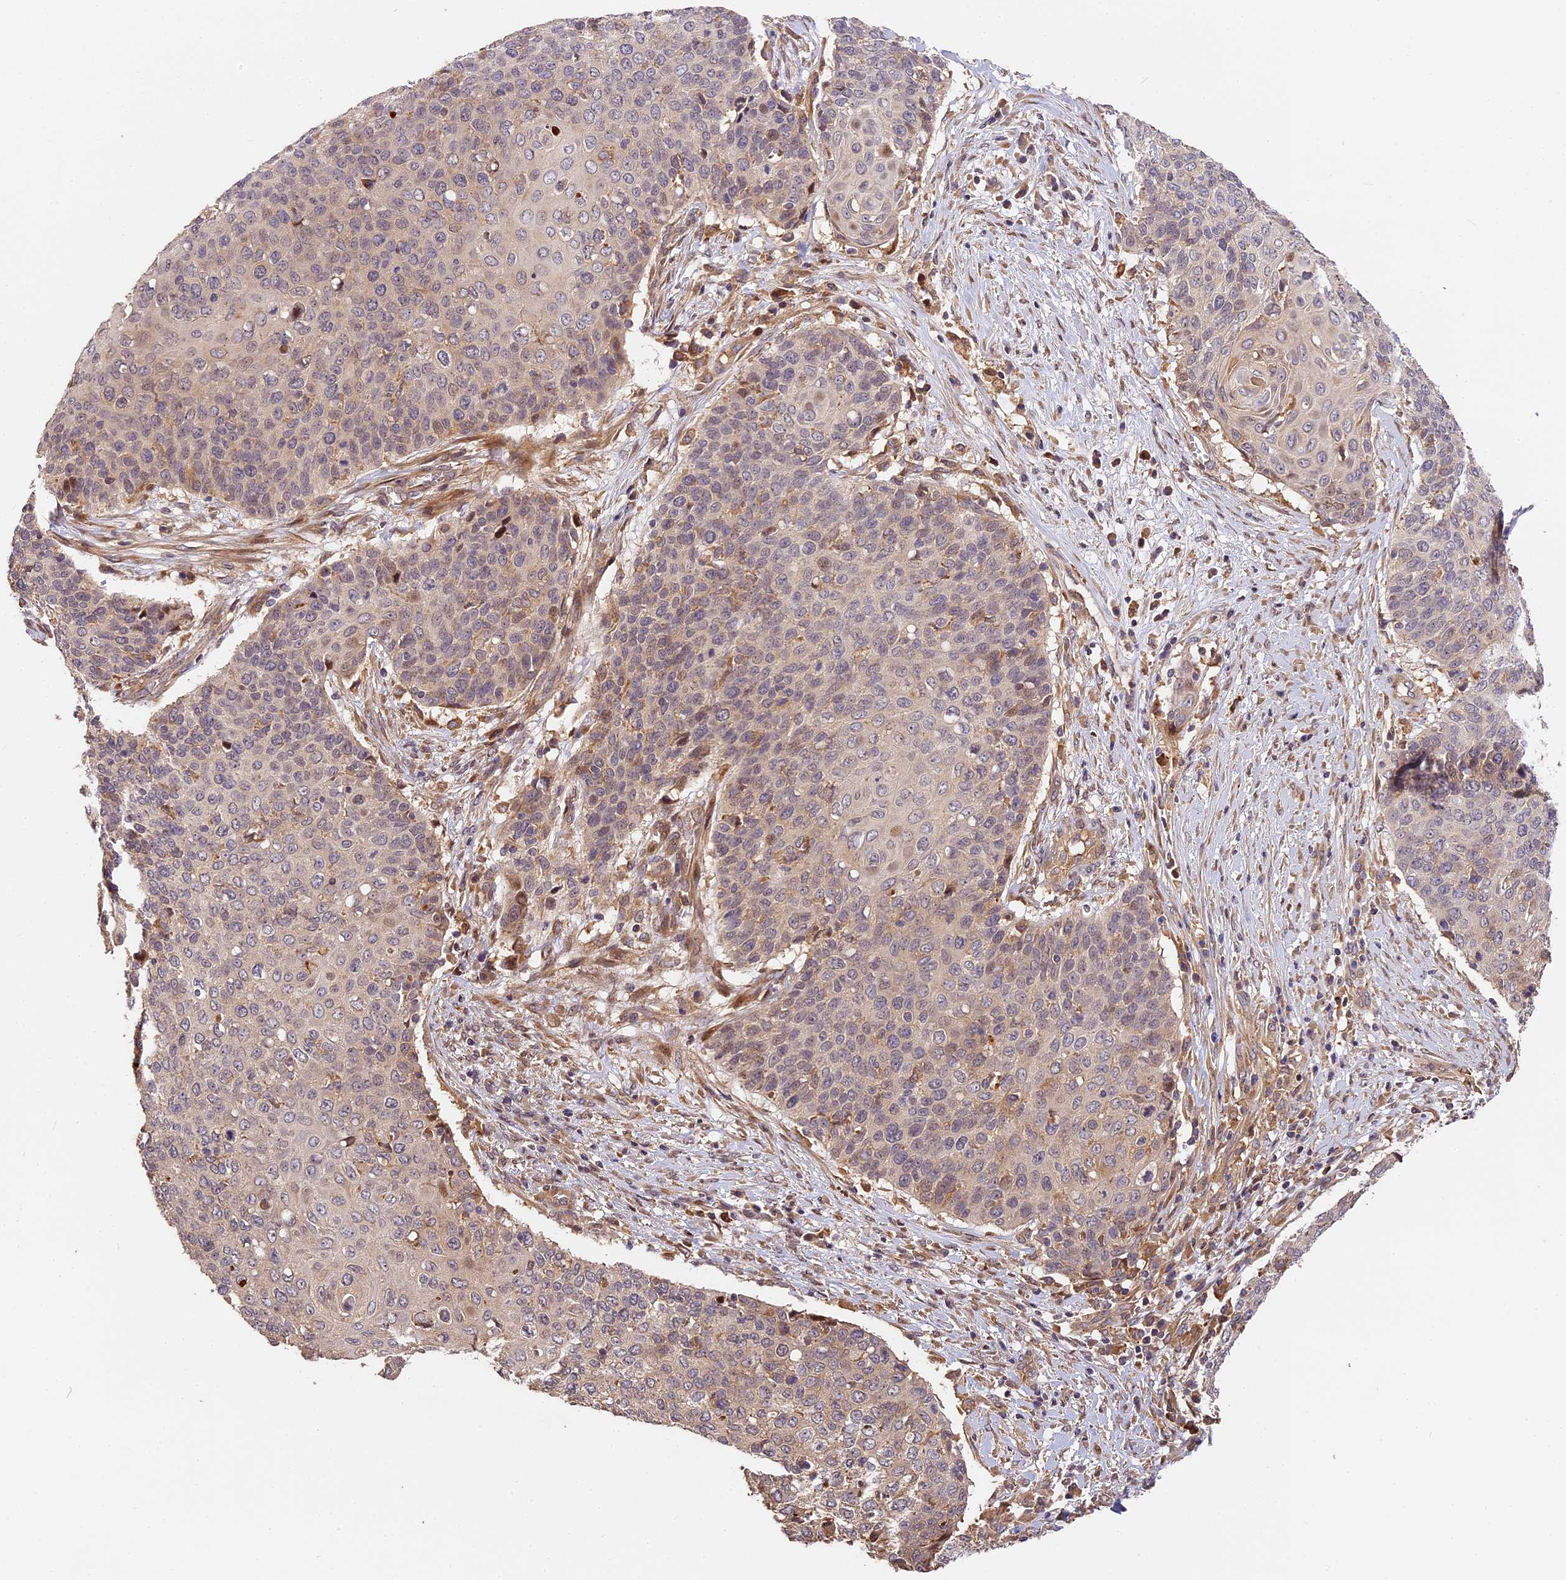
{"staining": {"intensity": "weak", "quantity": "<25%", "location": "cytoplasmic/membranous,nuclear"}, "tissue": "cervical cancer", "cell_type": "Tumor cells", "image_type": "cancer", "snomed": [{"axis": "morphology", "description": "Squamous cell carcinoma, NOS"}, {"axis": "topography", "description": "Cervix"}], "caption": "Cervical cancer was stained to show a protein in brown. There is no significant staining in tumor cells.", "gene": "ARHGAP17", "patient": {"sex": "female", "age": 39}}